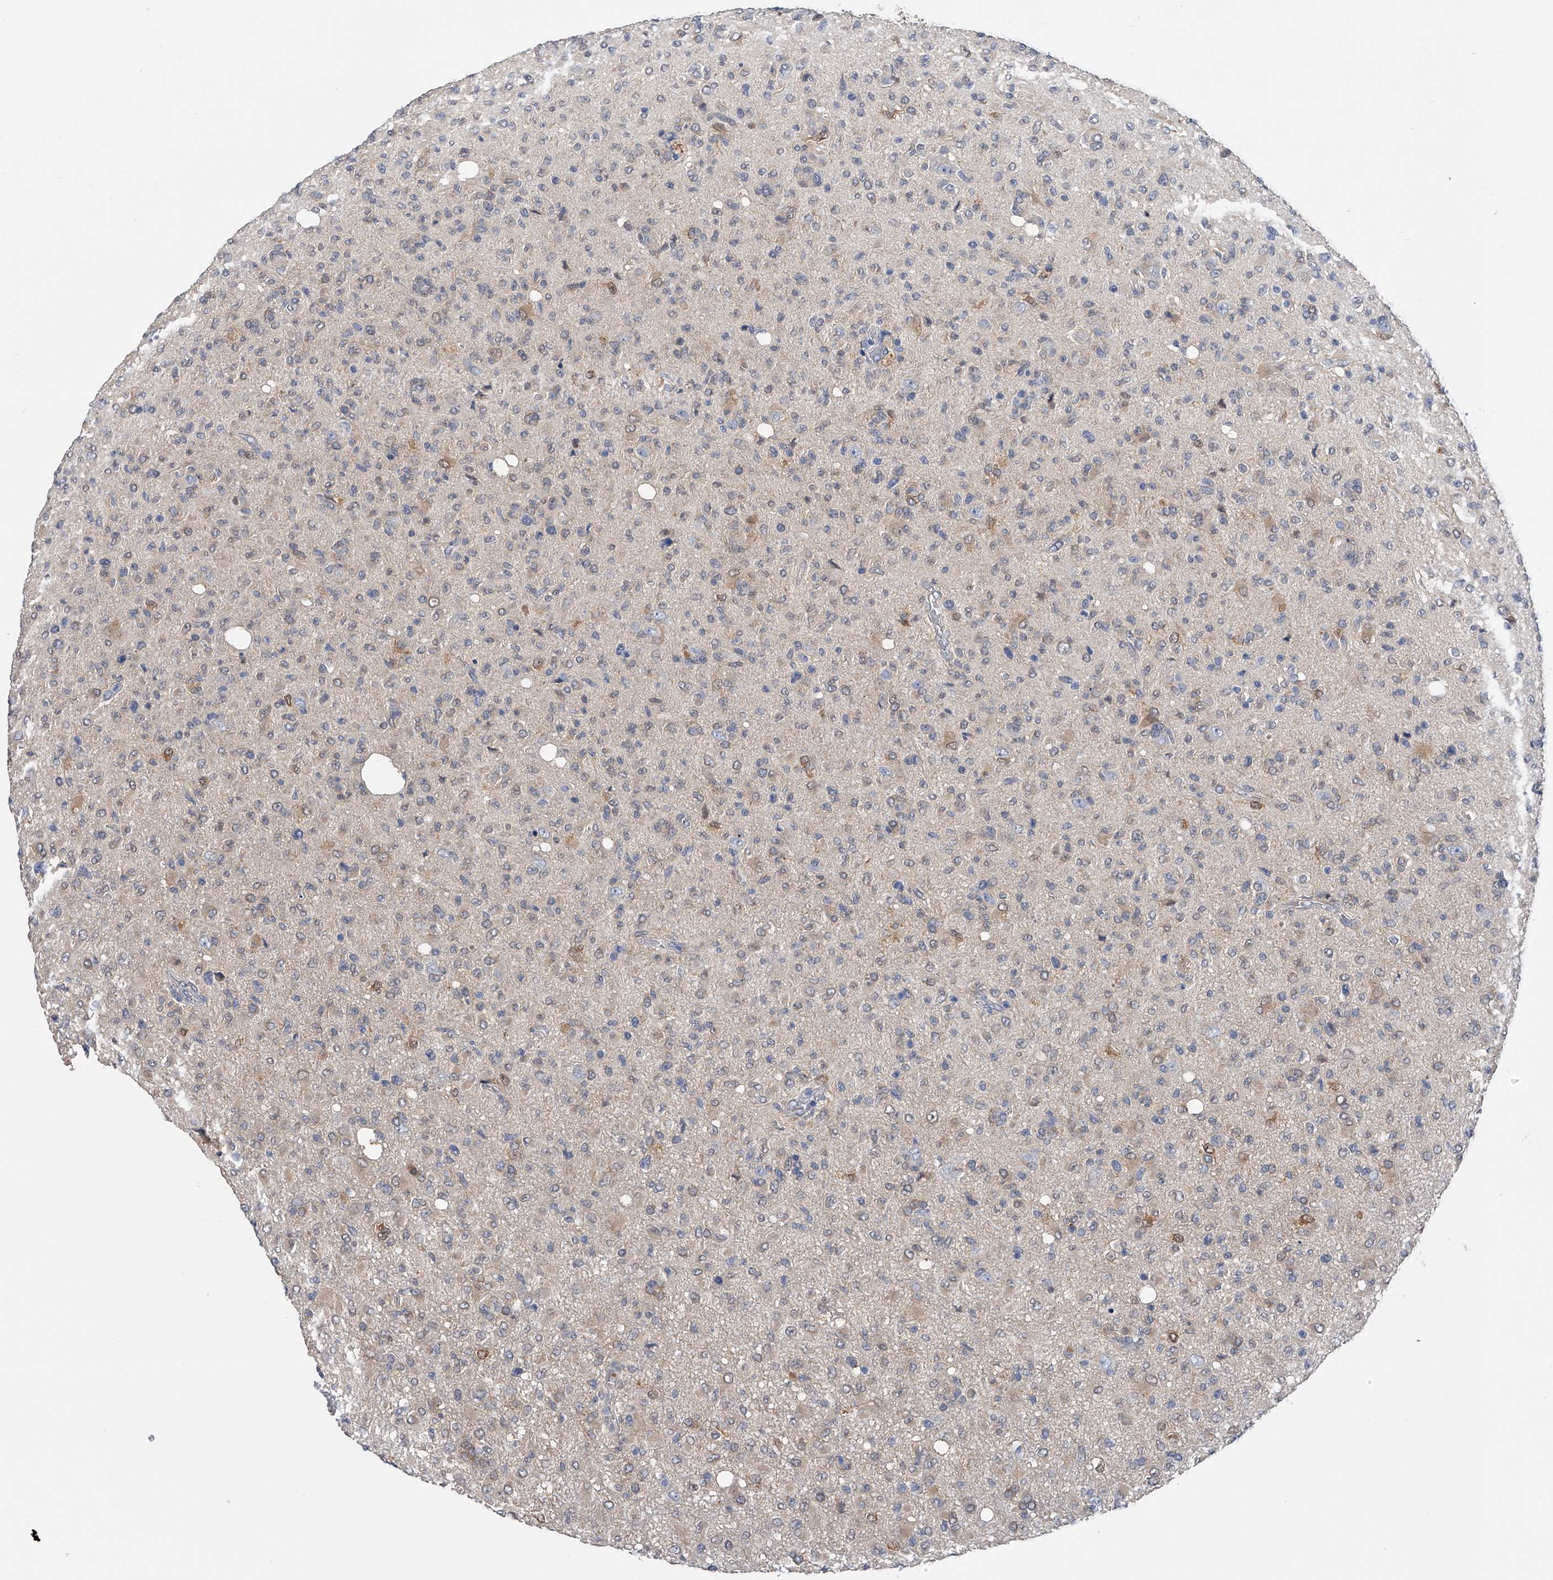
{"staining": {"intensity": "weak", "quantity": "<25%", "location": "cytoplasmic/membranous"}, "tissue": "glioma", "cell_type": "Tumor cells", "image_type": "cancer", "snomed": [{"axis": "morphology", "description": "Glioma, malignant, High grade"}, {"axis": "topography", "description": "Brain"}], "caption": "Tumor cells show no significant positivity in glioma.", "gene": "PGM3", "patient": {"sex": "female", "age": 57}}